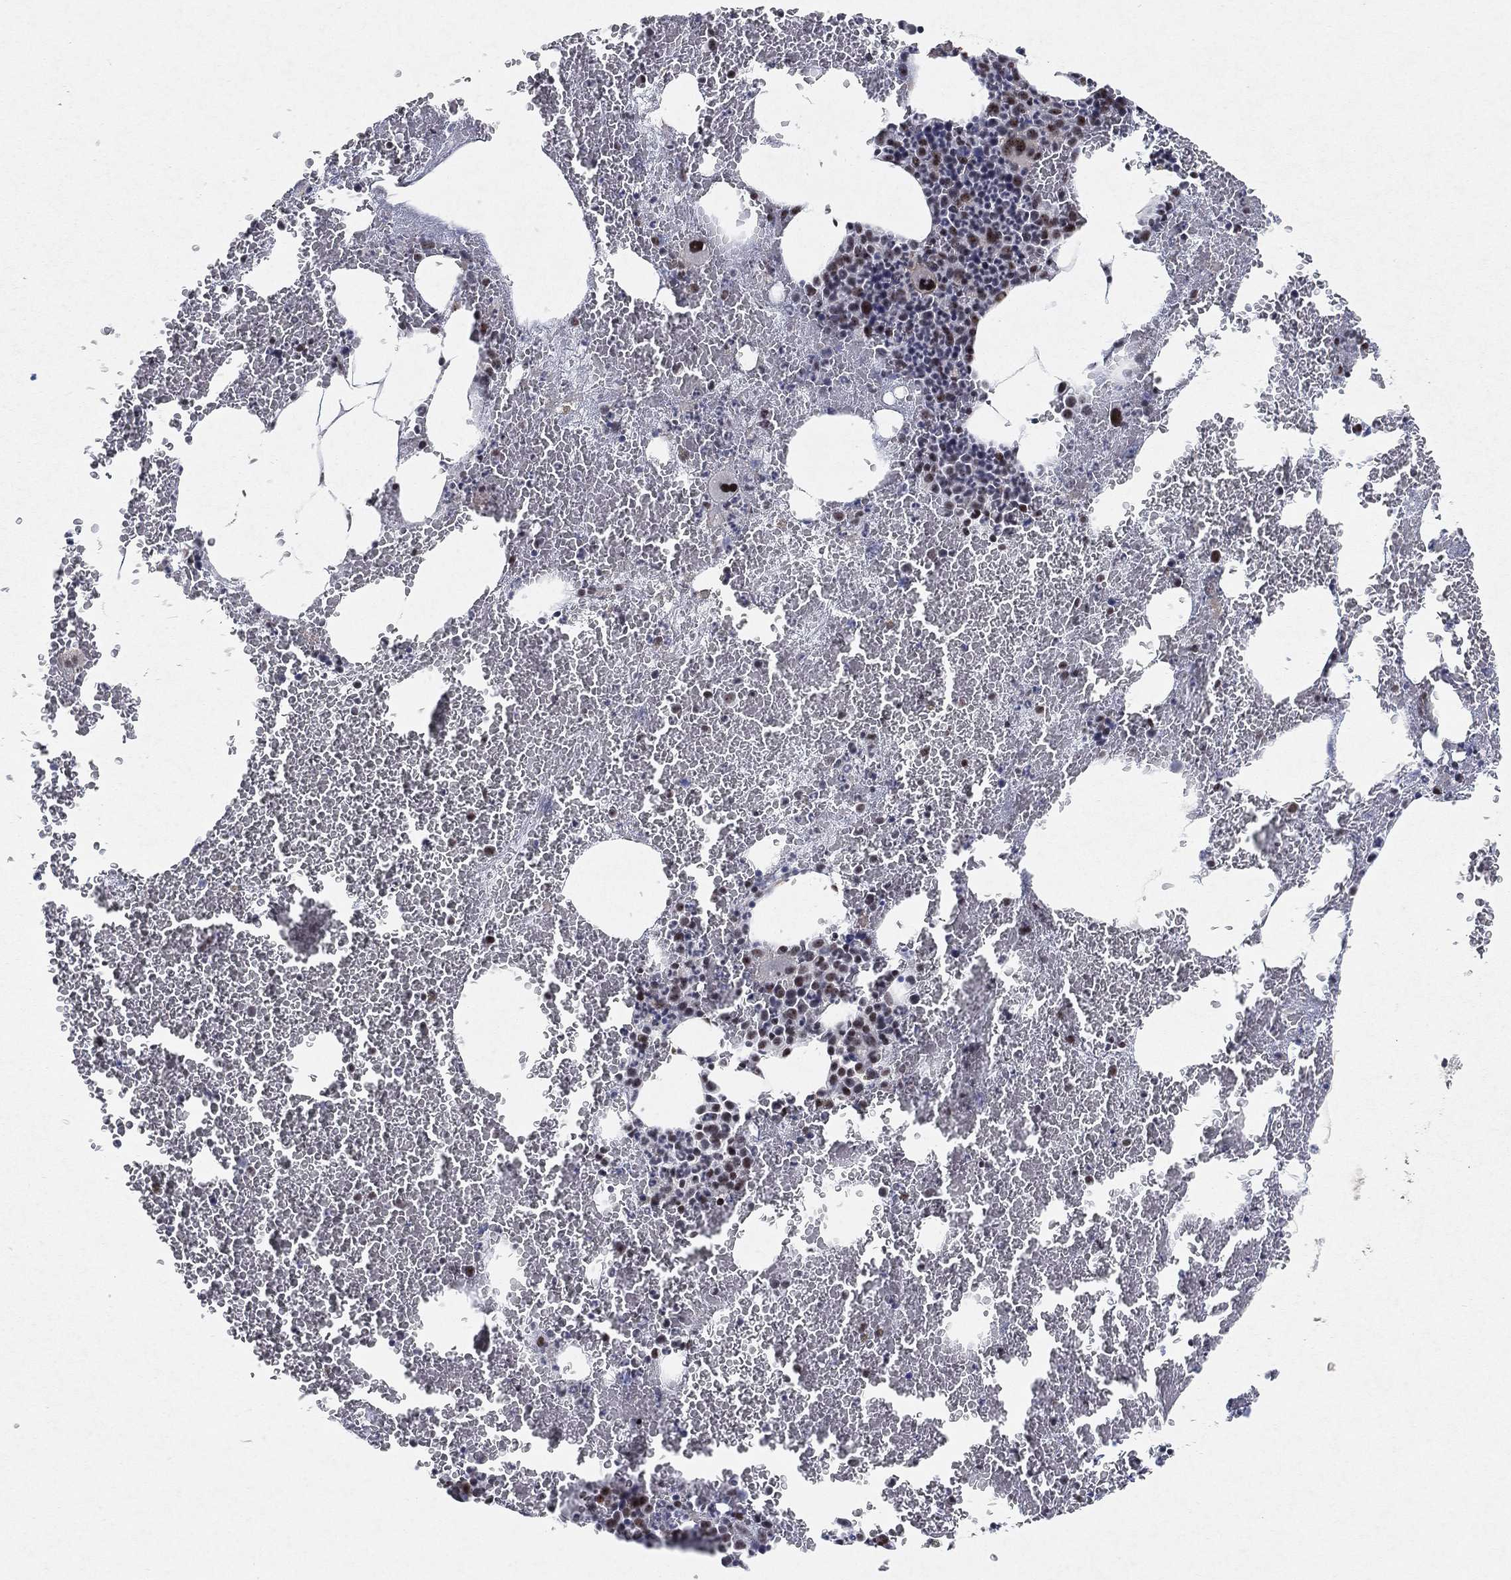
{"staining": {"intensity": "strong", "quantity": "<25%", "location": "nuclear"}, "tissue": "bone marrow", "cell_type": "Hematopoietic cells", "image_type": "normal", "snomed": [{"axis": "morphology", "description": "Normal tissue, NOS"}, {"axis": "topography", "description": "Bone marrow"}], "caption": "Hematopoietic cells display strong nuclear positivity in about <25% of cells in benign bone marrow. Immunohistochemistry stains the protein in brown and the nuclei are stained blue.", "gene": "DDX27", "patient": {"sex": "male", "age": 91}}